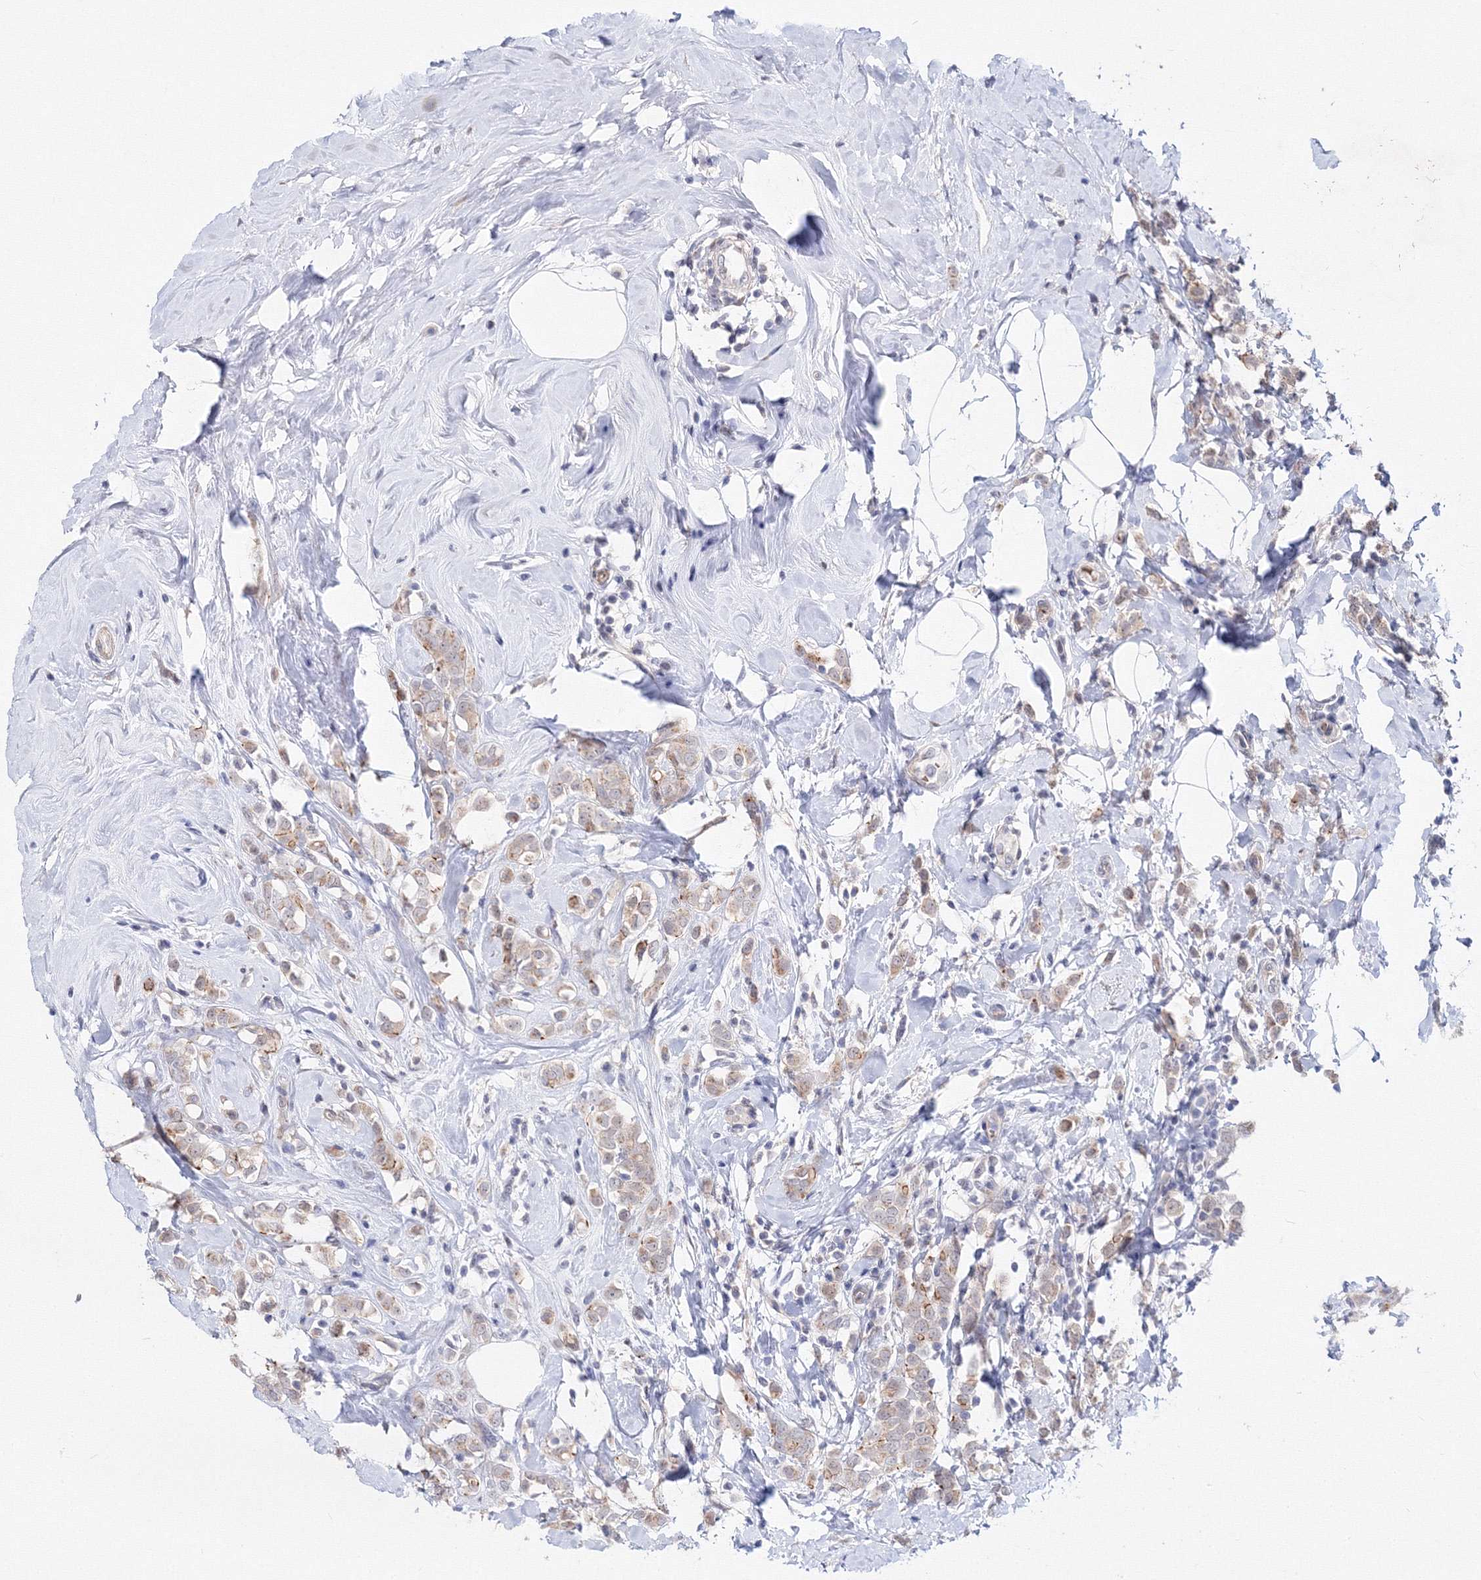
{"staining": {"intensity": "weak", "quantity": ">75%", "location": "cytoplasmic/membranous"}, "tissue": "breast cancer", "cell_type": "Tumor cells", "image_type": "cancer", "snomed": [{"axis": "morphology", "description": "Lobular carcinoma"}, {"axis": "topography", "description": "Breast"}], "caption": "Lobular carcinoma (breast) stained for a protein displays weak cytoplasmic/membranous positivity in tumor cells.", "gene": "C11orf52", "patient": {"sex": "female", "age": 47}}